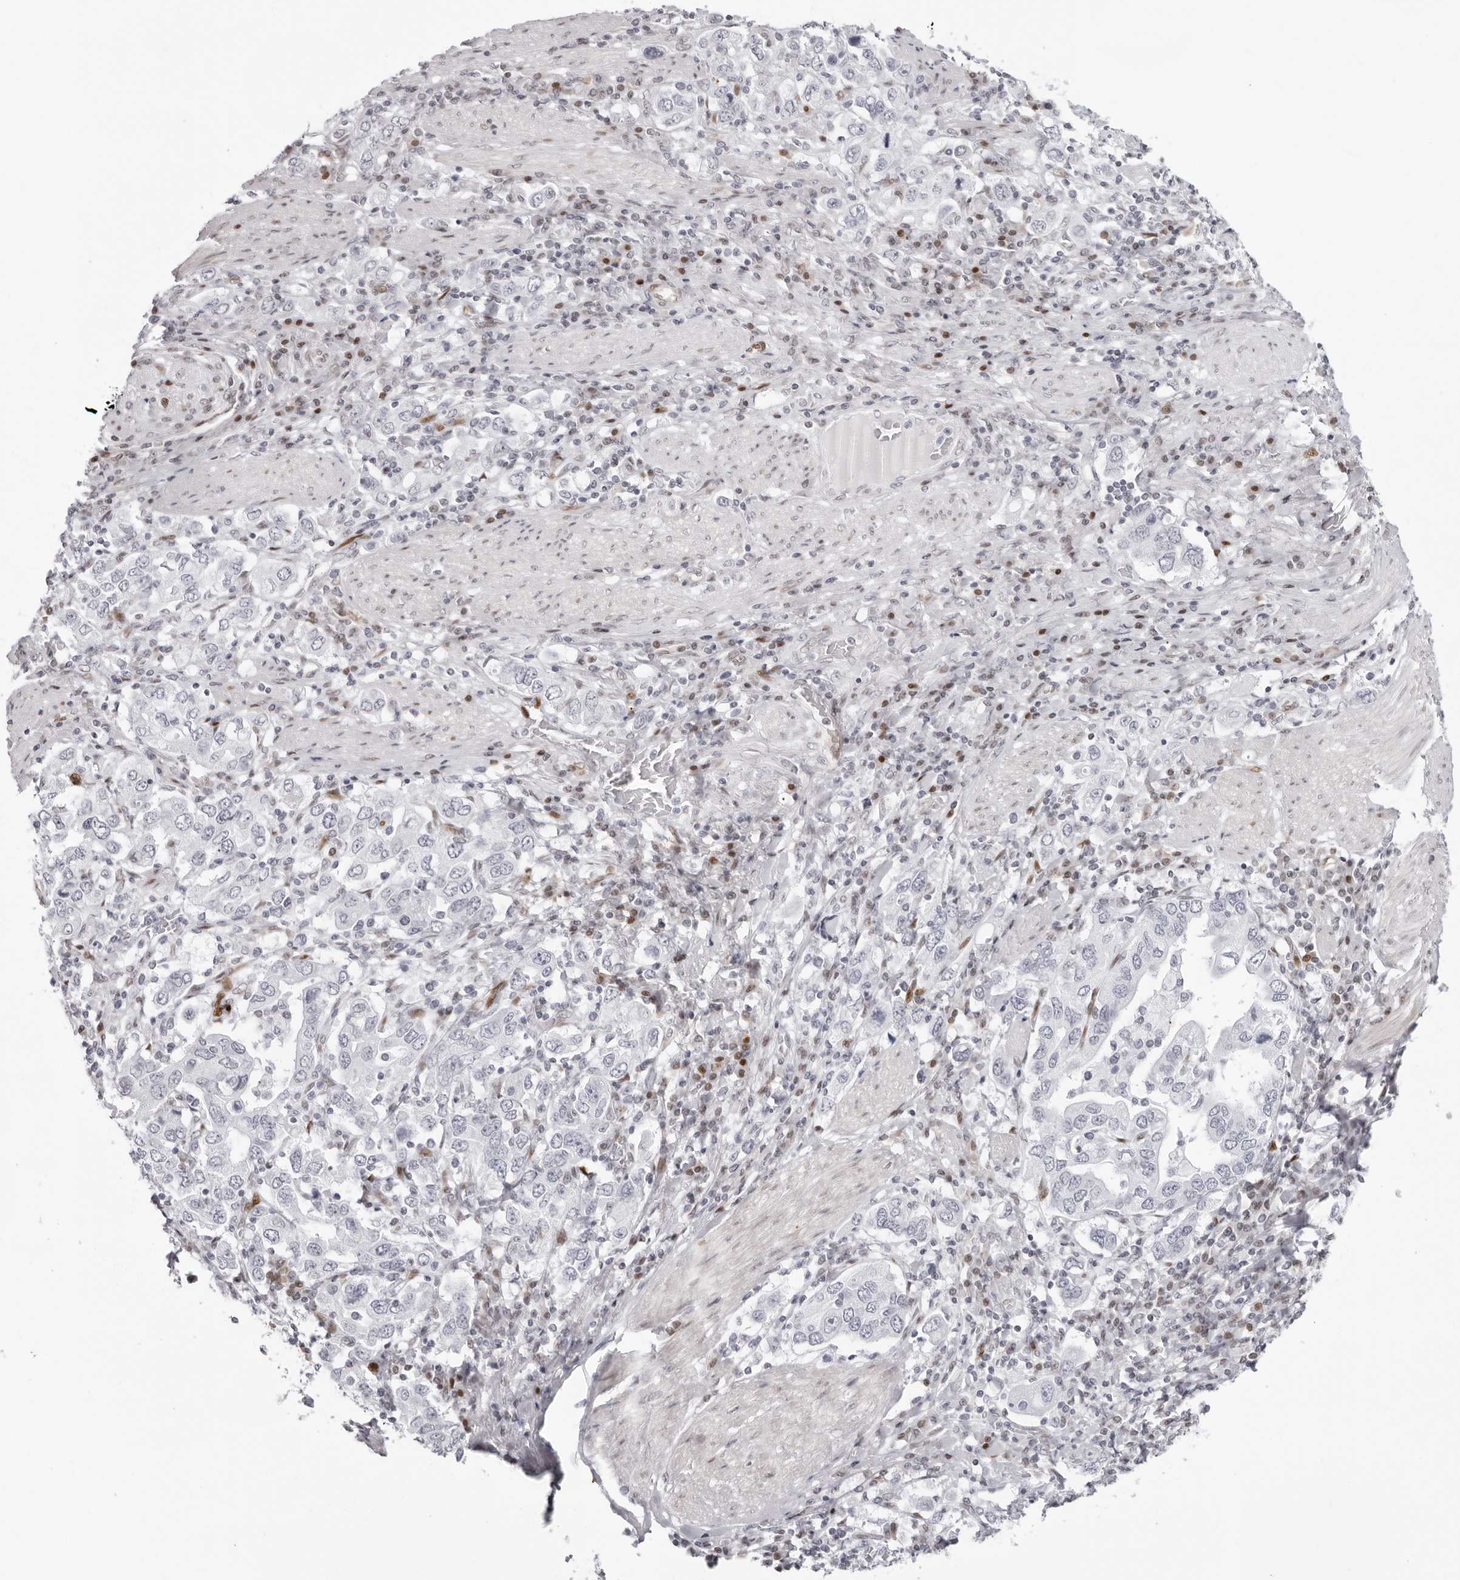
{"staining": {"intensity": "negative", "quantity": "none", "location": "none"}, "tissue": "stomach cancer", "cell_type": "Tumor cells", "image_type": "cancer", "snomed": [{"axis": "morphology", "description": "Adenocarcinoma, NOS"}, {"axis": "topography", "description": "Stomach, upper"}], "caption": "The micrograph exhibits no significant positivity in tumor cells of stomach adenocarcinoma. (Immunohistochemistry (ihc), brightfield microscopy, high magnification).", "gene": "NTPCR", "patient": {"sex": "male", "age": 62}}